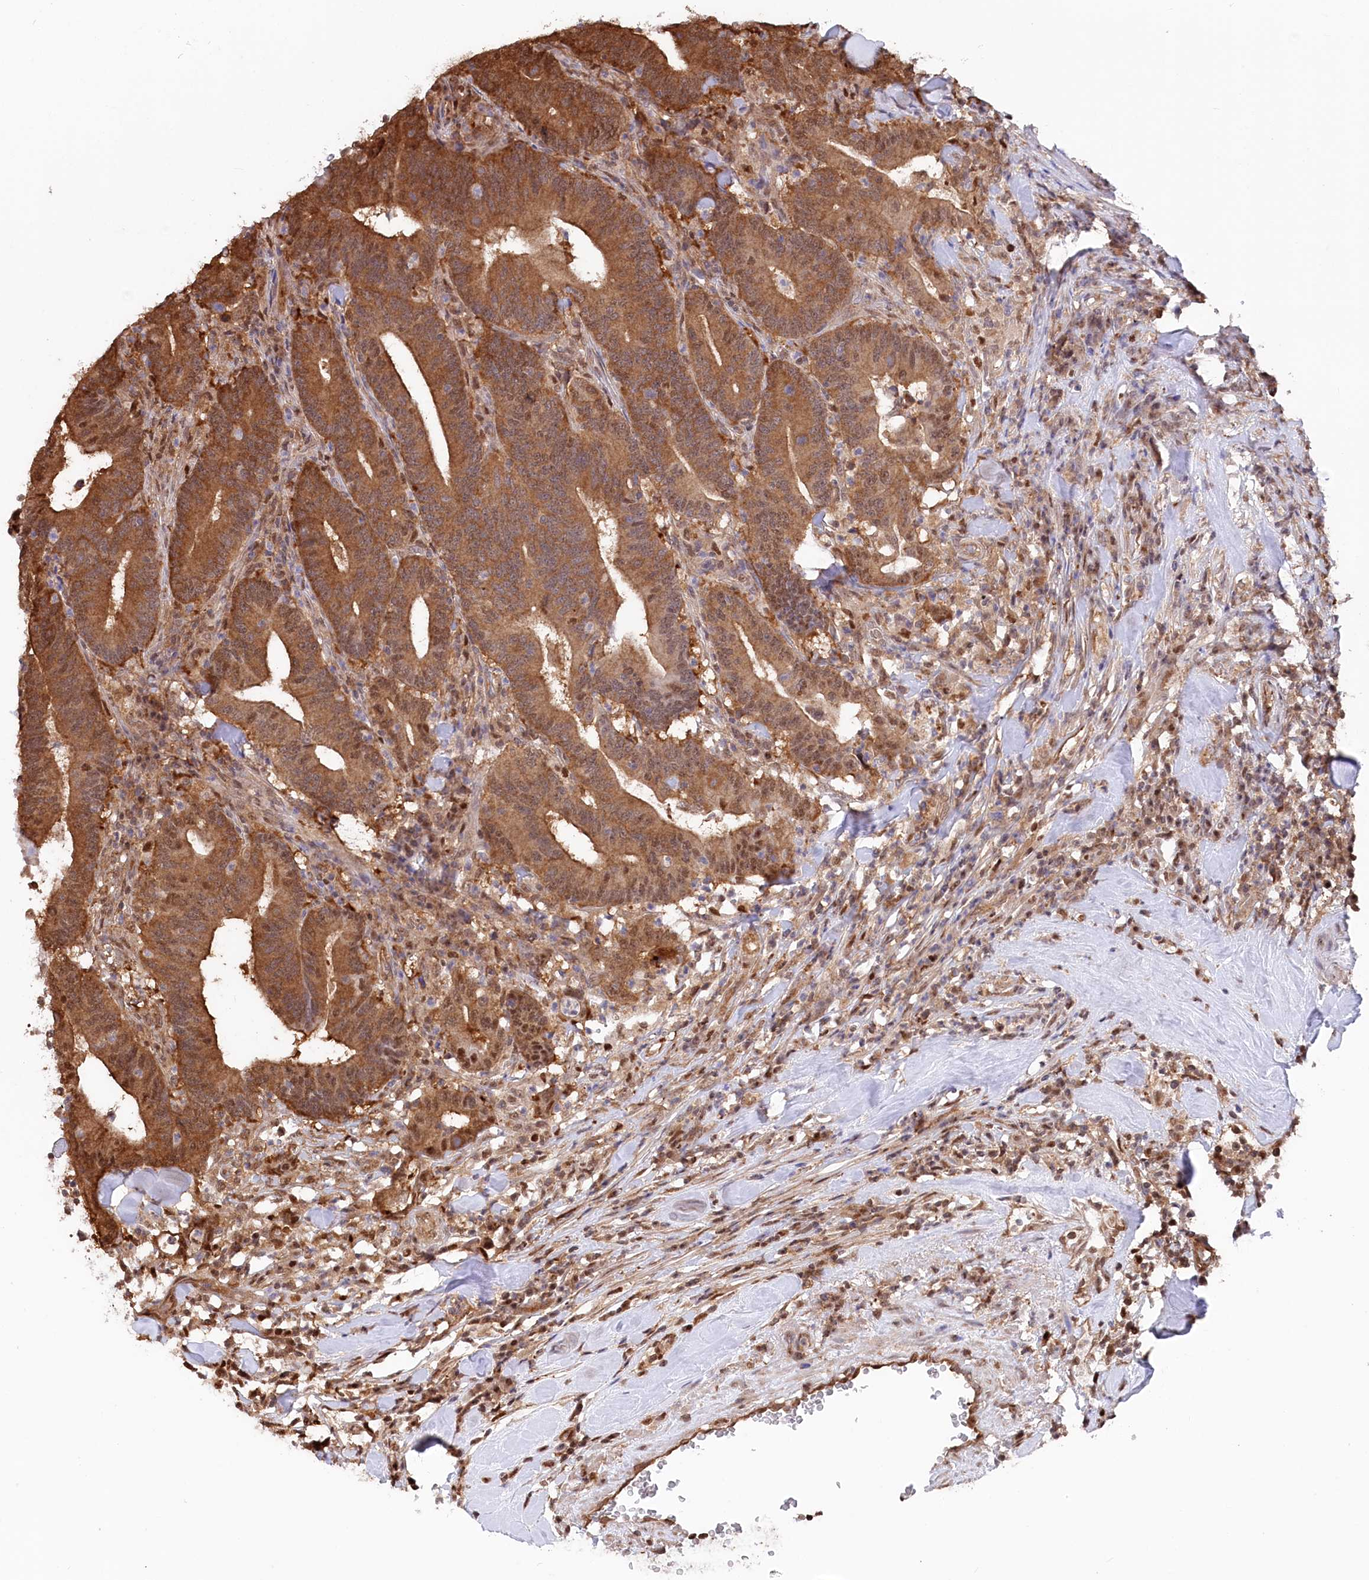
{"staining": {"intensity": "moderate", "quantity": ">75%", "location": "cytoplasmic/membranous,nuclear"}, "tissue": "colorectal cancer", "cell_type": "Tumor cells", "image_type": "cancer", "snomed": [{"axis": "morphology", "description": "Adenocarcinoma, NOS"}, {"axis": "topography", "description": "Colon"}], "caption": "Immunohistochemical staining of human colorectal adenocarcinoma exhibits medium levels of moderate cytoplasmic/membranous and nuclear staining in approximately >75% of tumor cells.", "gene": "PSMA1", "patient": {"sex": "female", "age": 66}}